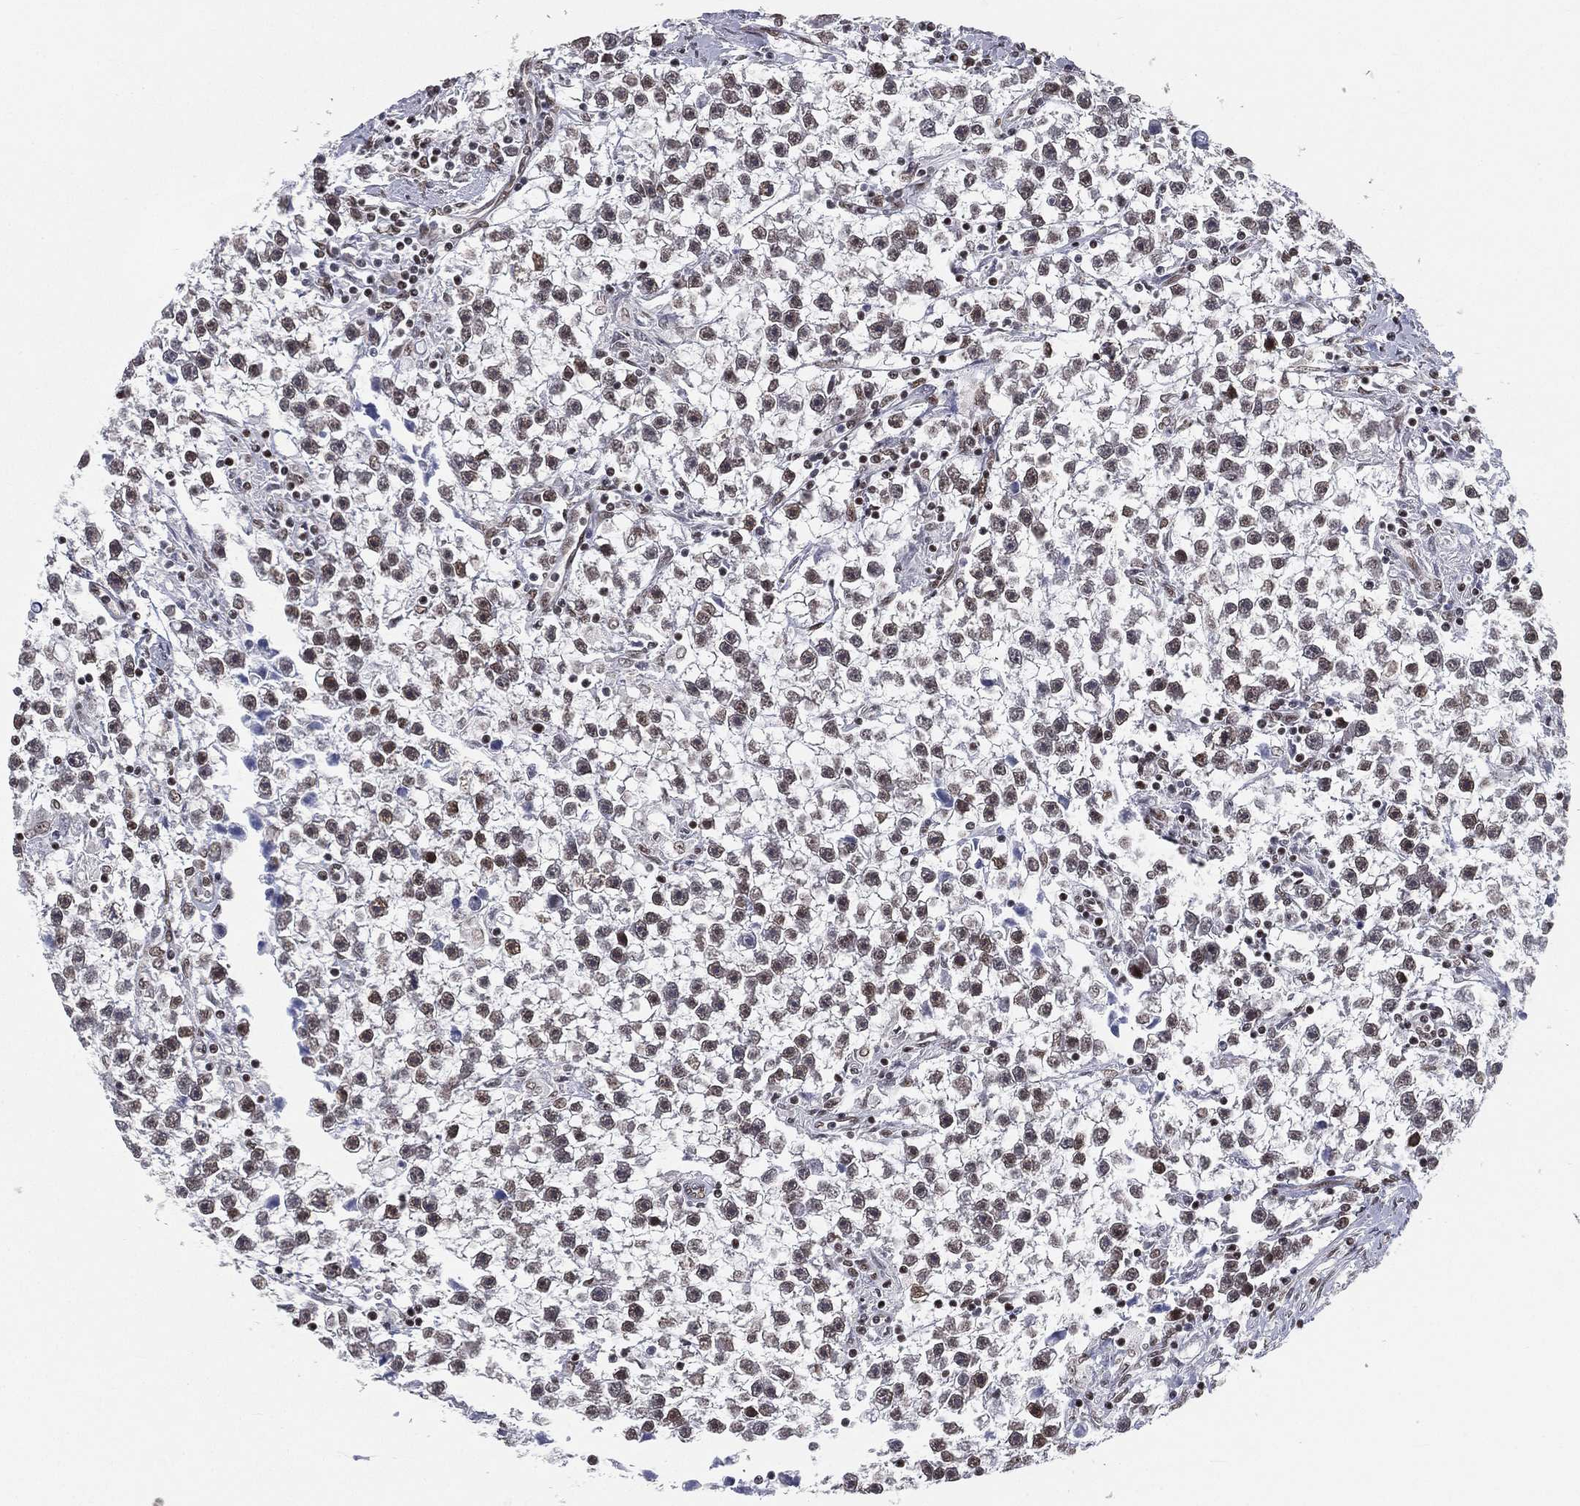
{"staining": {"intensity": "weak", "quantity": "25%-75%", "location": "nuclear"}, "tissue": "testis cancer", "cell_type": "Tumor cells", "image_type": "cancer", "snomed": [{"axis": "morphology", "description": "Seminoma, NOS"}, {"axis": "topography", "description": "Testis"}], "caption": "The image displays a brown stain indicating the presence of a protein in the nuclear of tumor cells in testis seminoma.", "gene": "FUBP3", "patient": {"sex": "male", "age": 59}}